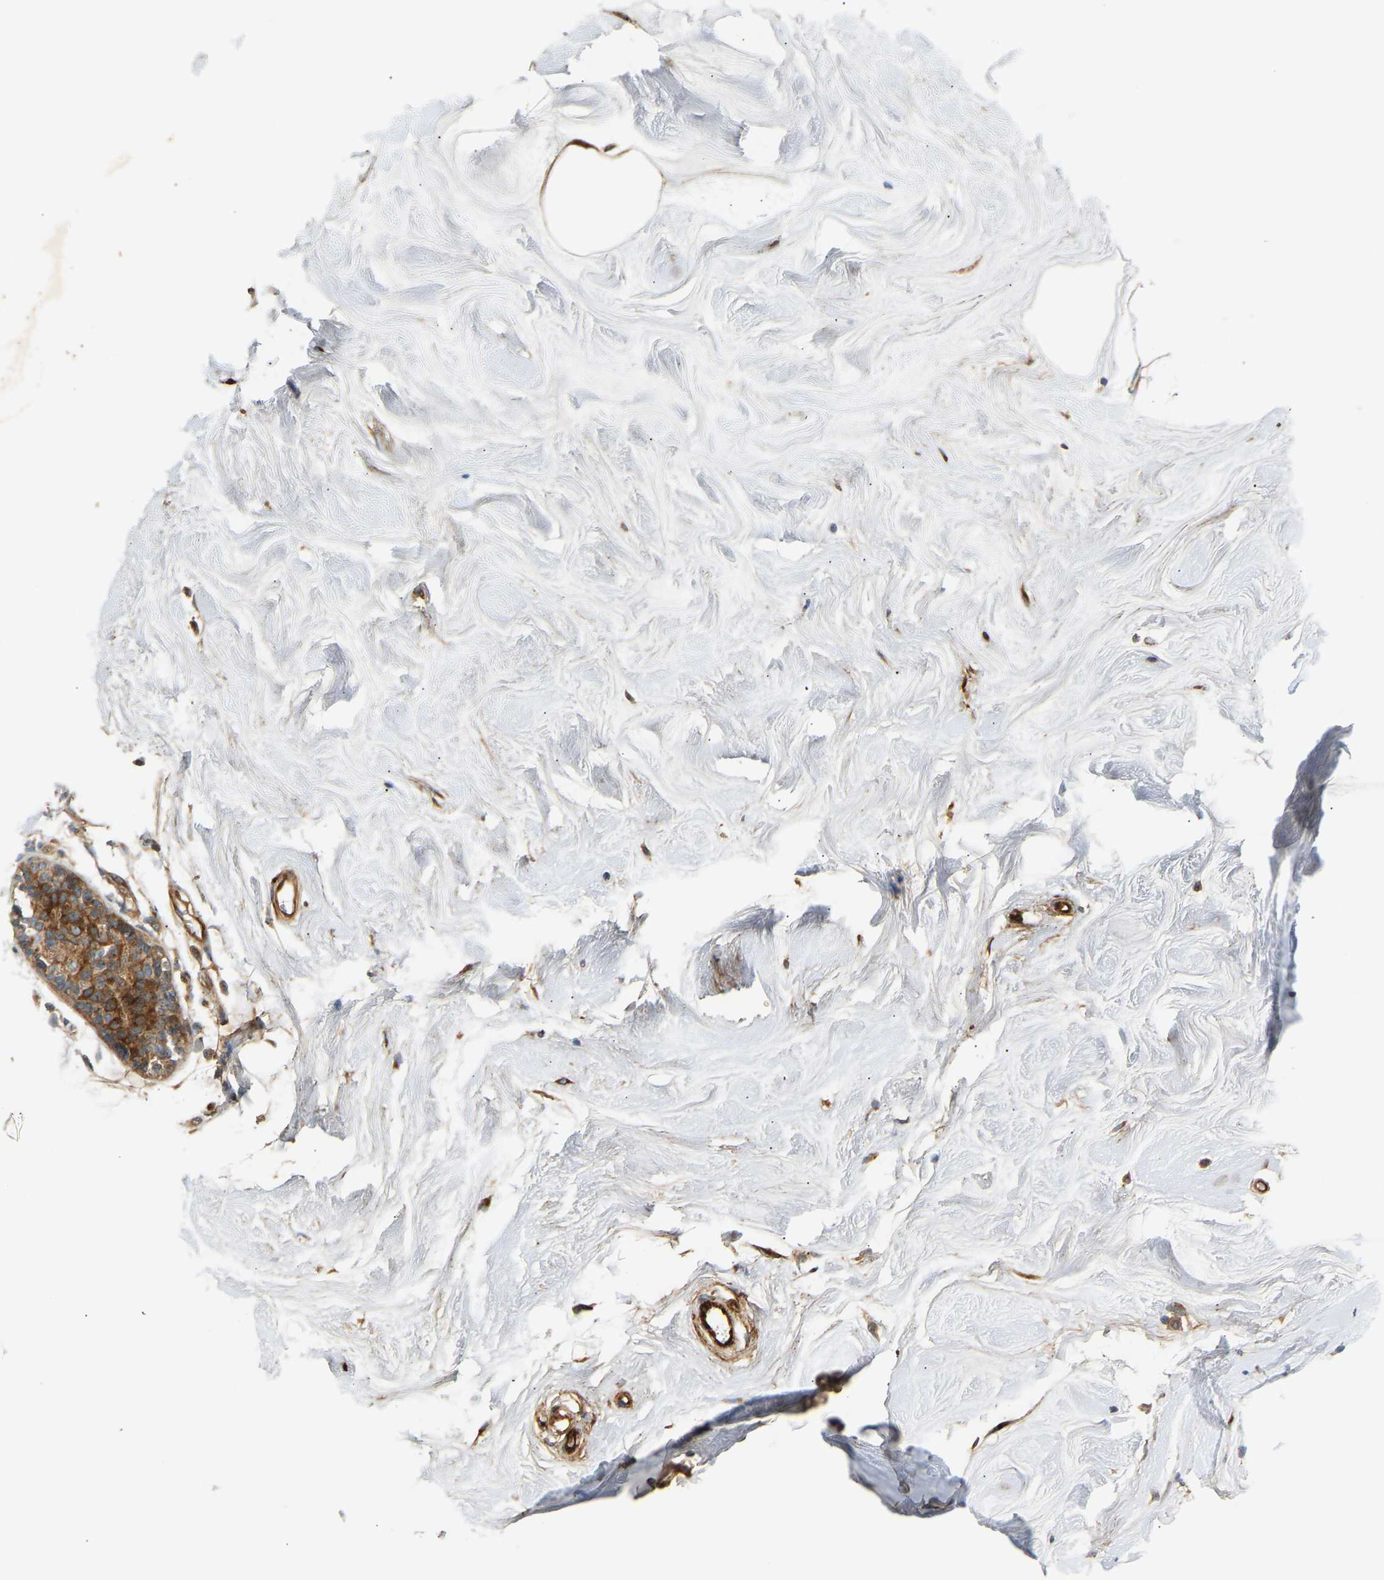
{"staining": {"intensity": "moderate", "quantity": ">75%", "location": "cytoplasmic/membranous"}, "tissue": "breast cancer", "cell_type": "Tumor cells", "image_type": "cancer", "snomed": [{"axis": "morphology", "description": "Duct carcinoma"}, {"axis": "topography", "description": "Breast"}], "caption": "Immunohistochemical staining of human breast invasive ductal carcinoma shows moderate cytoplasmic/membranous protein staining in approximately >75% of tumor cells.", "gene": "PLCG2", "patient": {"sex": "female", "age": 61}}